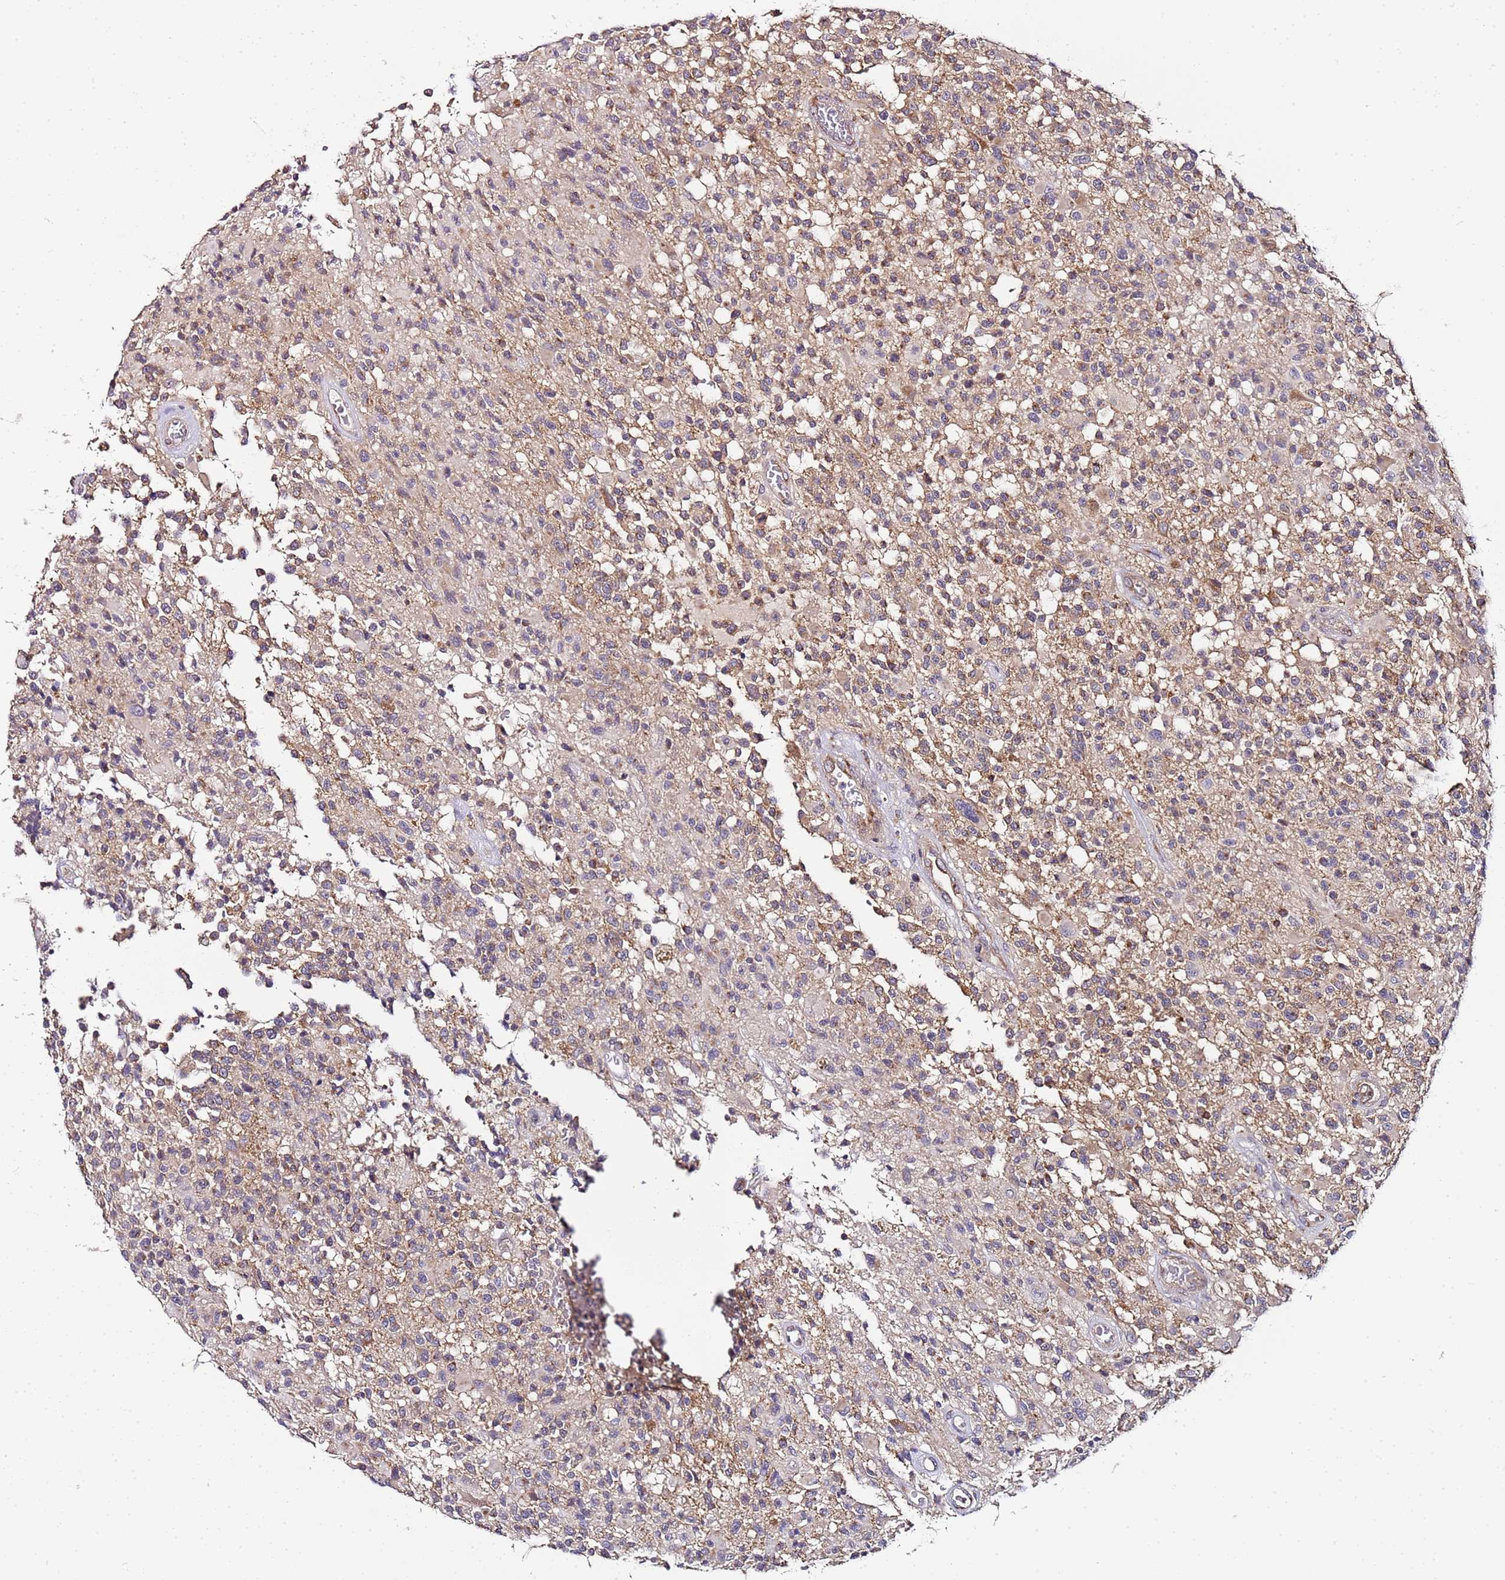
{"staining": {"intensity": "negative", "quantity": "none", "location": "none"}, "tissue": "glioma", "cell_type": "Tumor cells", "image_type": "cancer", "snomed": [{"axis": "morphology", "description": "Glioma, malignant, High grade"}, {"axis": "morphology", "description": "Glioblastoma, NOS"}, {"axis": "topography", "description": "Brain"}], "caption": "Glioma stained for a protein using IHC reveals no positivity tumor cells.", "gene": "MRPL49", "patient": {"sex": "male", "age": 60}}